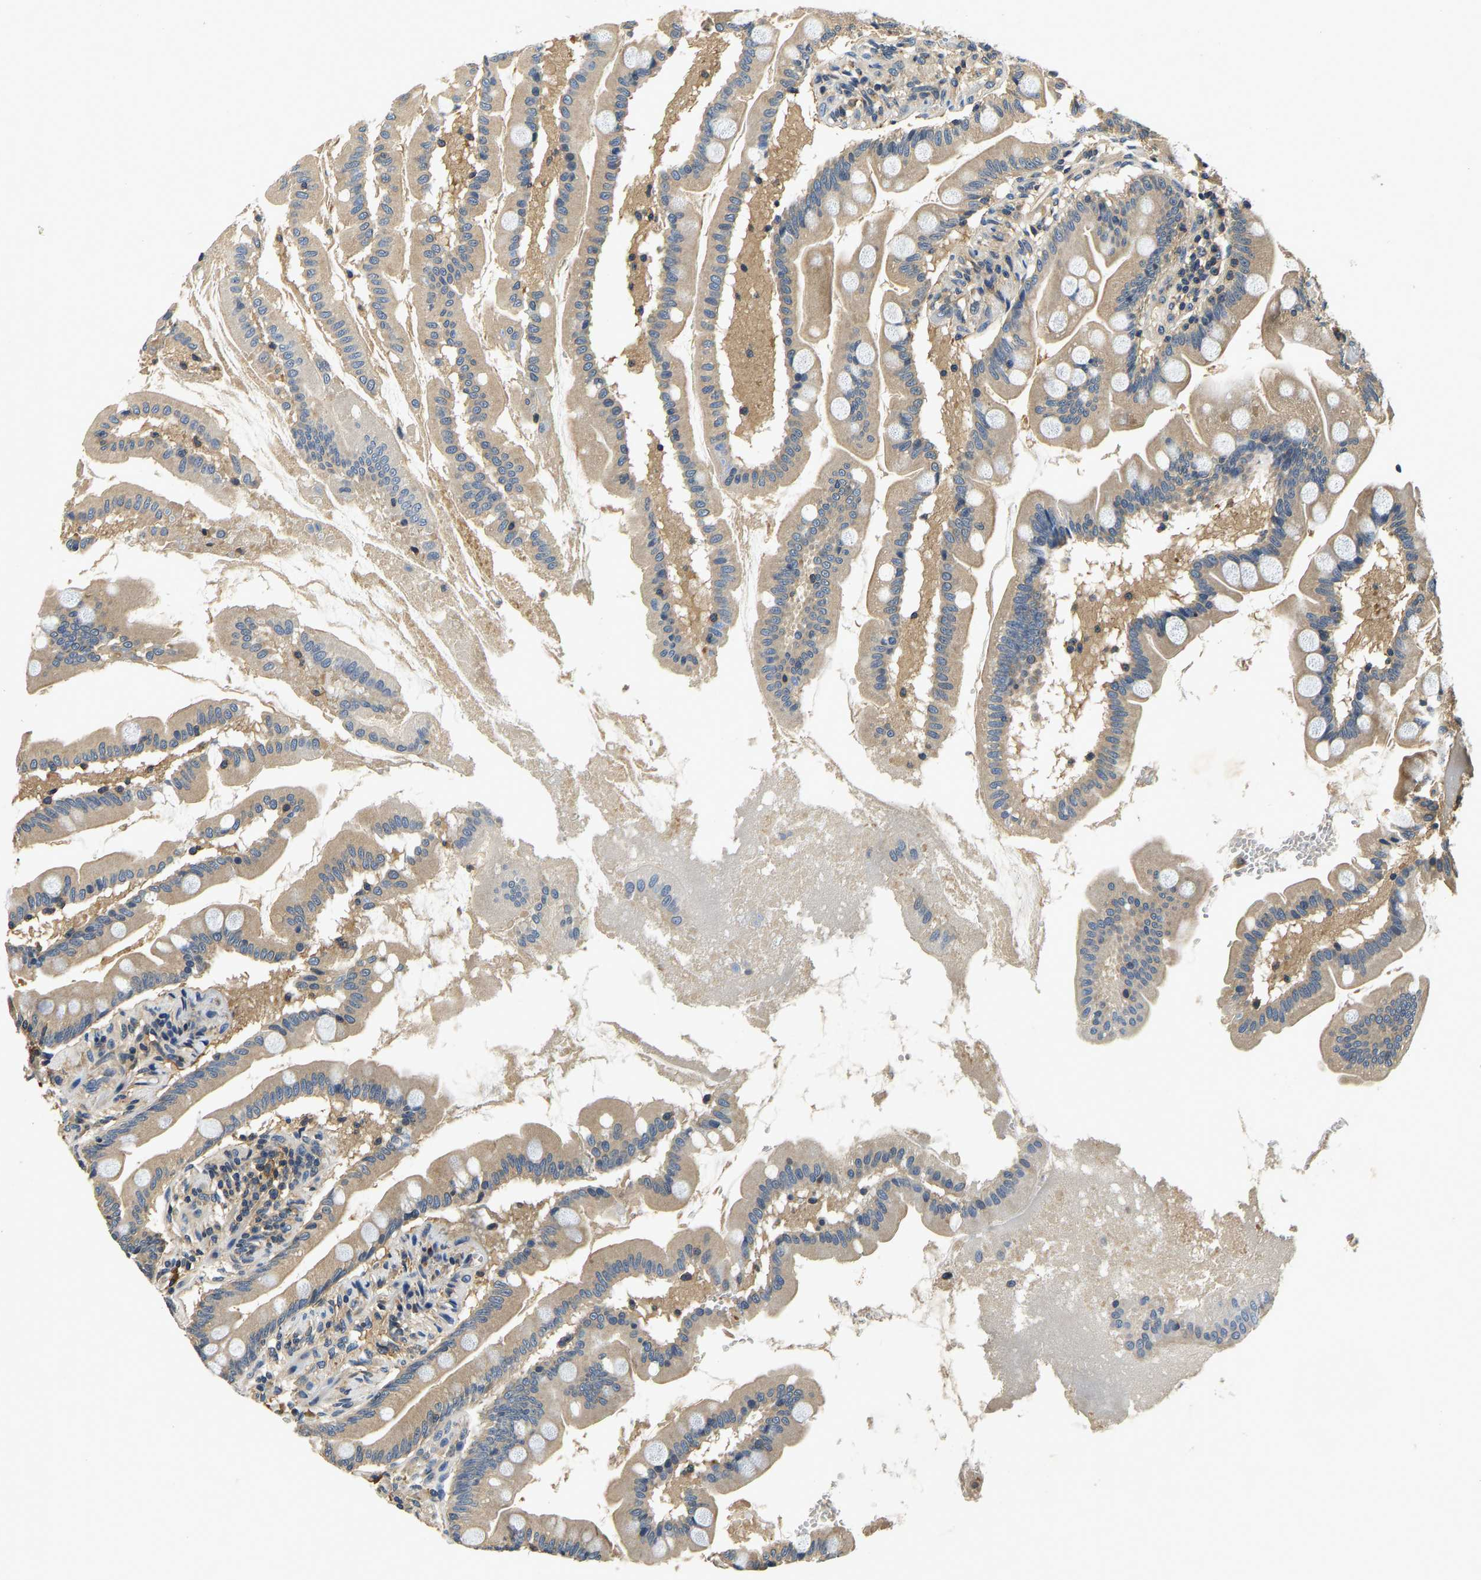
{"staining": {"intensity": "moderate", "quantity": ">75%", "location": "cytoplasmic/membranous"}, "tissue": "small intestine", "cell_type": "Glandular cells", "image_type": "normal", "snomed": [{"axis": "morphology", "description": "Normal tissue, NOS"}, {"axis": "topography", "description": "Small intestine"}], "caption": "Unremarkable small intestine was stained to show a protein in brown. There is medium levels of moderate cytoplasmic/membranous staining in approximately >75% of glandular cells. The staining was performed using DAB, with brown indicating positive protein expression. Nuclei are stained blue with hematoxylin.", "gene": "RESF1", "patient": {"sex": "female", "age": 56}}